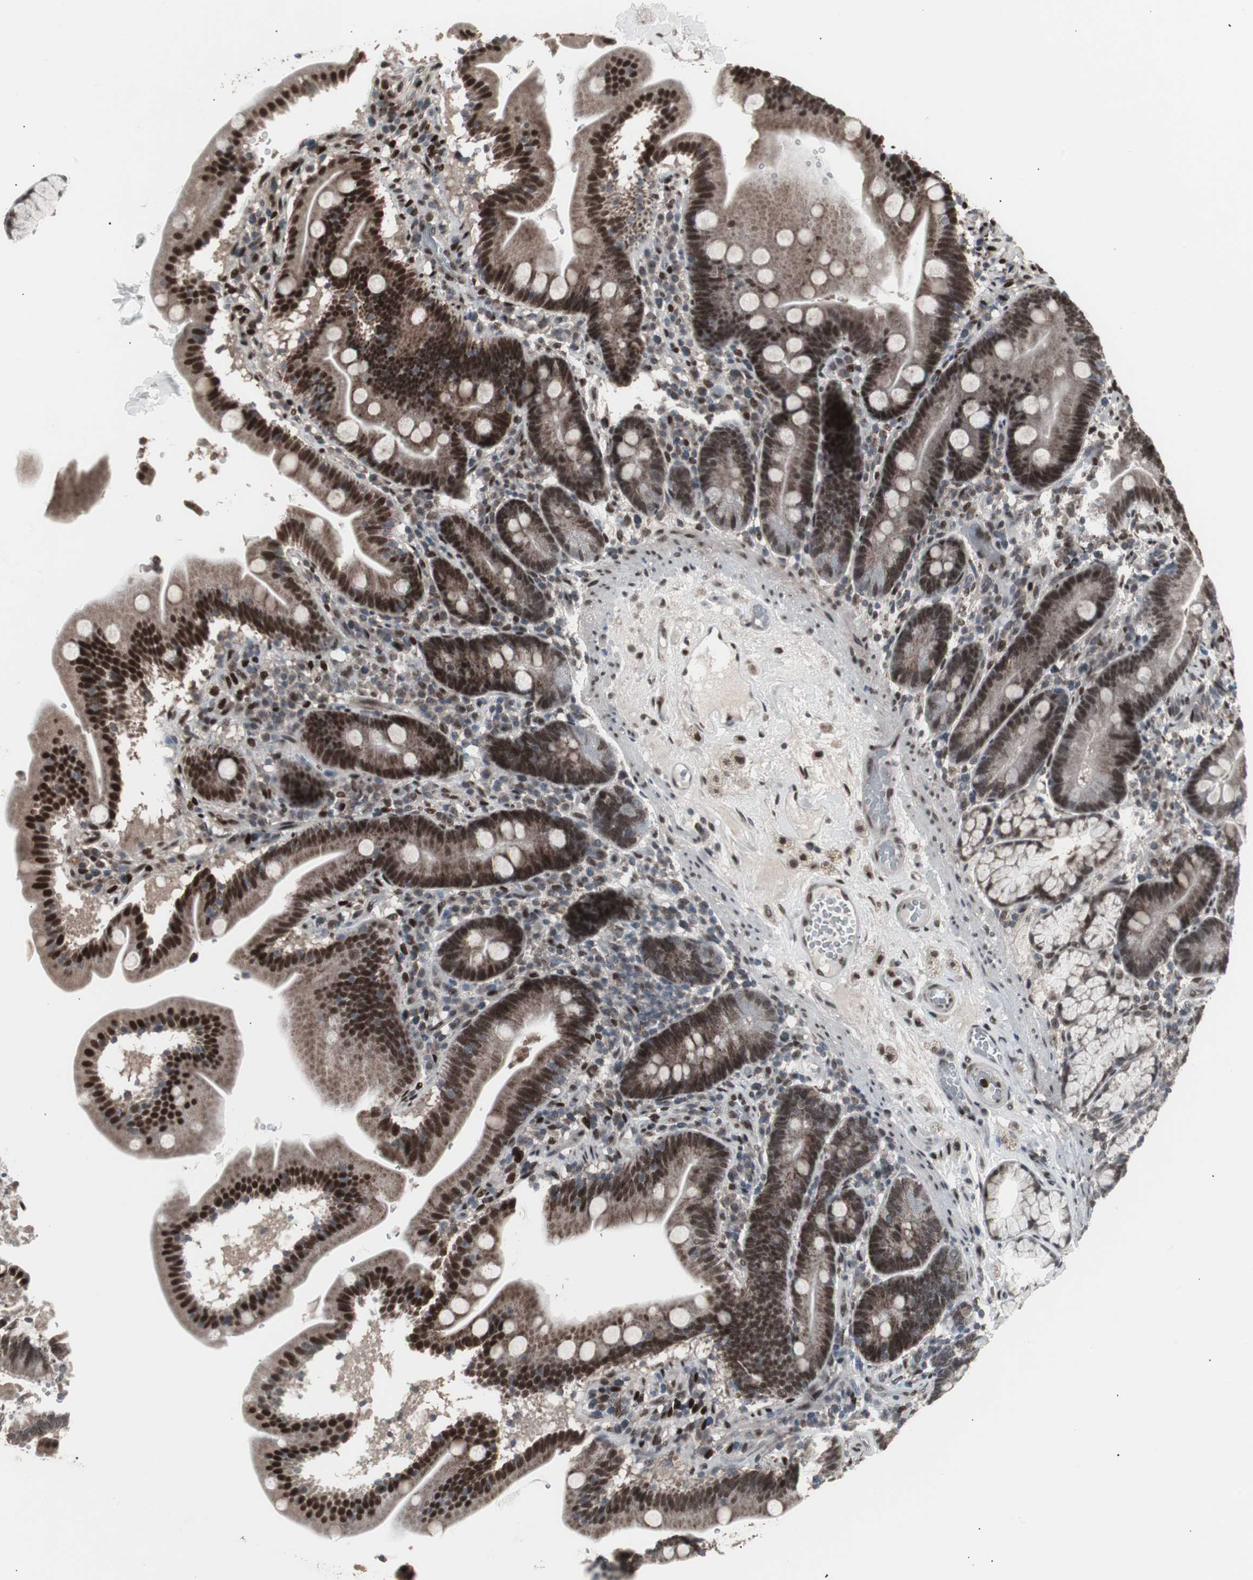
{"staining": {"intensity": "strong", "quantity": ">75%", "location": "nuclear"}, "tissue": "duodenum", "cell_type": "Glandular cells", "image_type": "normal", "snomed": [{"axis": "morphology", "description": "Normal tissue, NOS"}, {"axis": "topography", "description": "Duodenum"}], "caption": "Strong nuclear protein positivity is identified in approximately >75% of glandular cells in duodenum. (DAB (3,3'-diaminobenzidine) IHC with brightfield microscopy, high magnification).", "gene": "RXRA", "patient": {"sex": "male", "age": 54}}